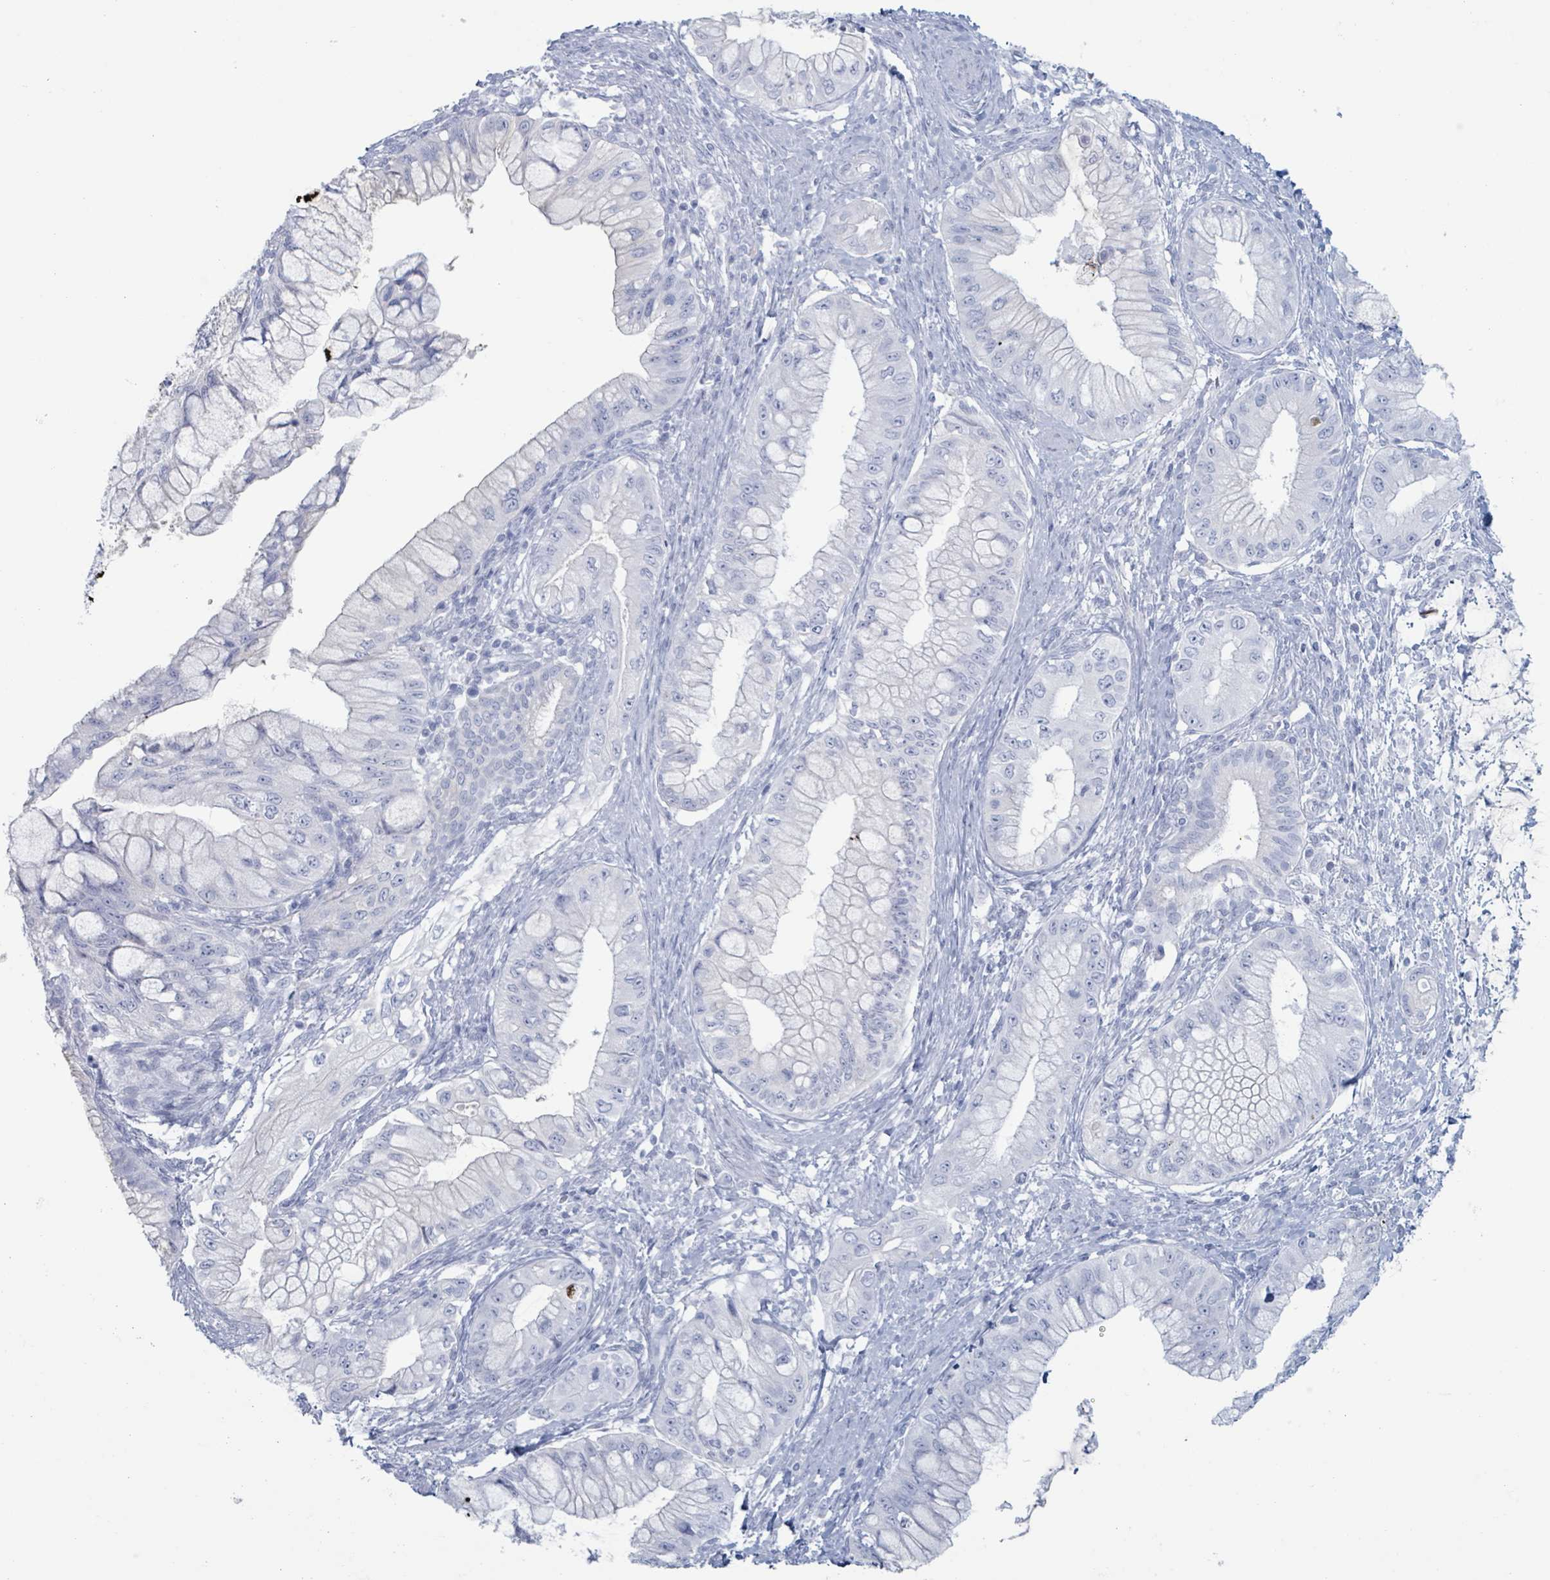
{"staining": {"intensity": "negative", "quantity": "none", "location": "none"}, "tissue": "pancreatic cancer", "cell_type": "Tumor cells", "image_type": "cancer", "snomed": [{"axis": "morphology", "description": "Adenocarcinoma, NOS"}, {"axis": "topography", "description": "Pancreas"}], "caption": "Pancreatic cancer was stained to show a protein in brown. There is no significant staining in tumor cells. (DAB (3,3'-diaminobenzidine) IHC with hematoxylin counter stain).", "gene": "KLK4", "patient": {"sex": "male", "age": 48}}